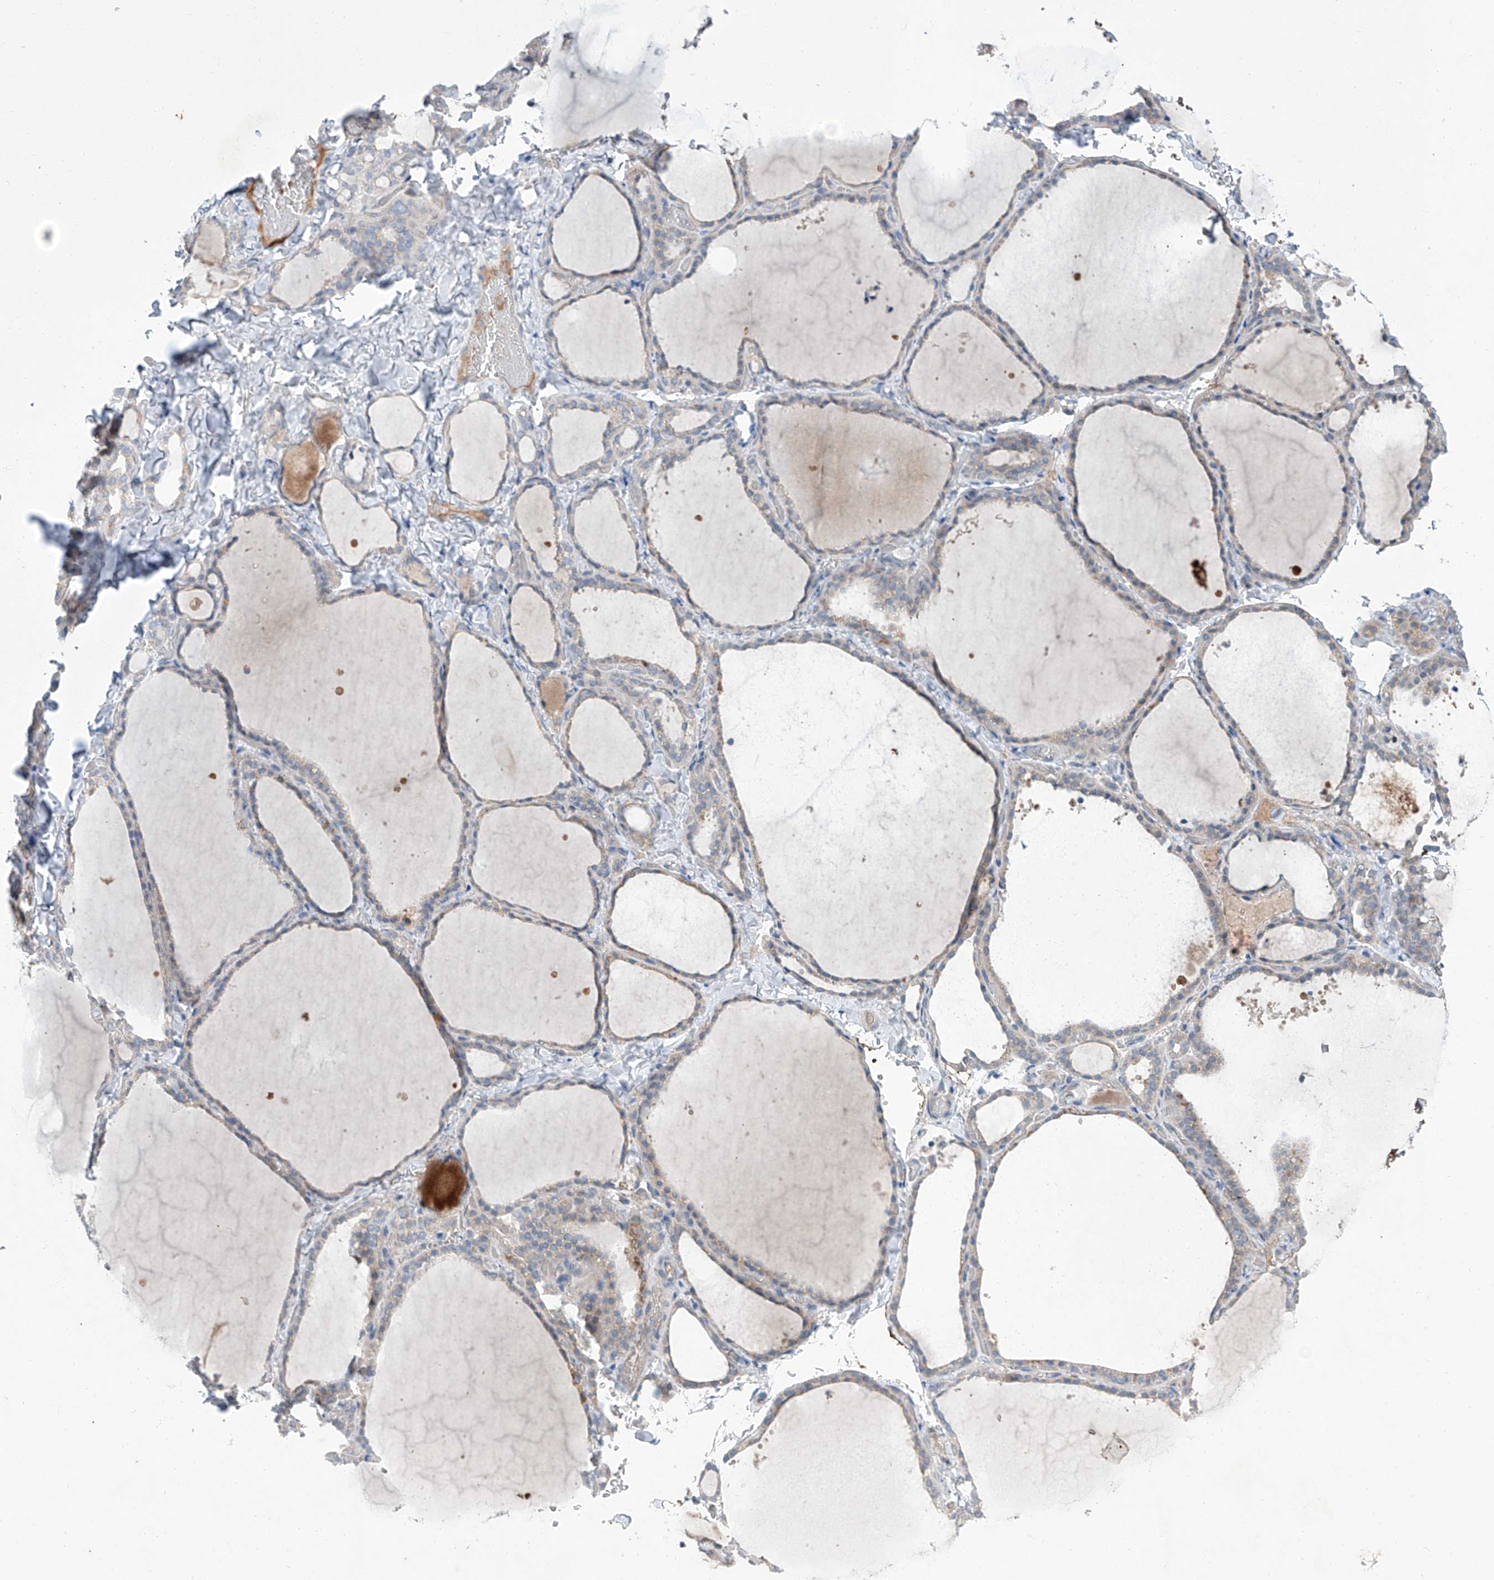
{"staining": {"intensity": "weak", "quantity": "25%-75%", "location": "cytoplasmic/membranous"}, "tissue": "thyroid gland", "cell_type": "Glandular cells", "image_type": "normal", "snomed": [{"axis": "morphology", "description": "Normal tissue, NOS"}, {"axis": "topography", "description": "Thyroid gland"}], "caption": "An immunohistochemistry (IHC) micrograph of normal tissue is shown. Protein staining in brown shows weak cytoplasmic/membranous positivity in thyroid gland within glandular cells.", "gene": "SIX4", "patient": {"sex": "female", "age": 22}}